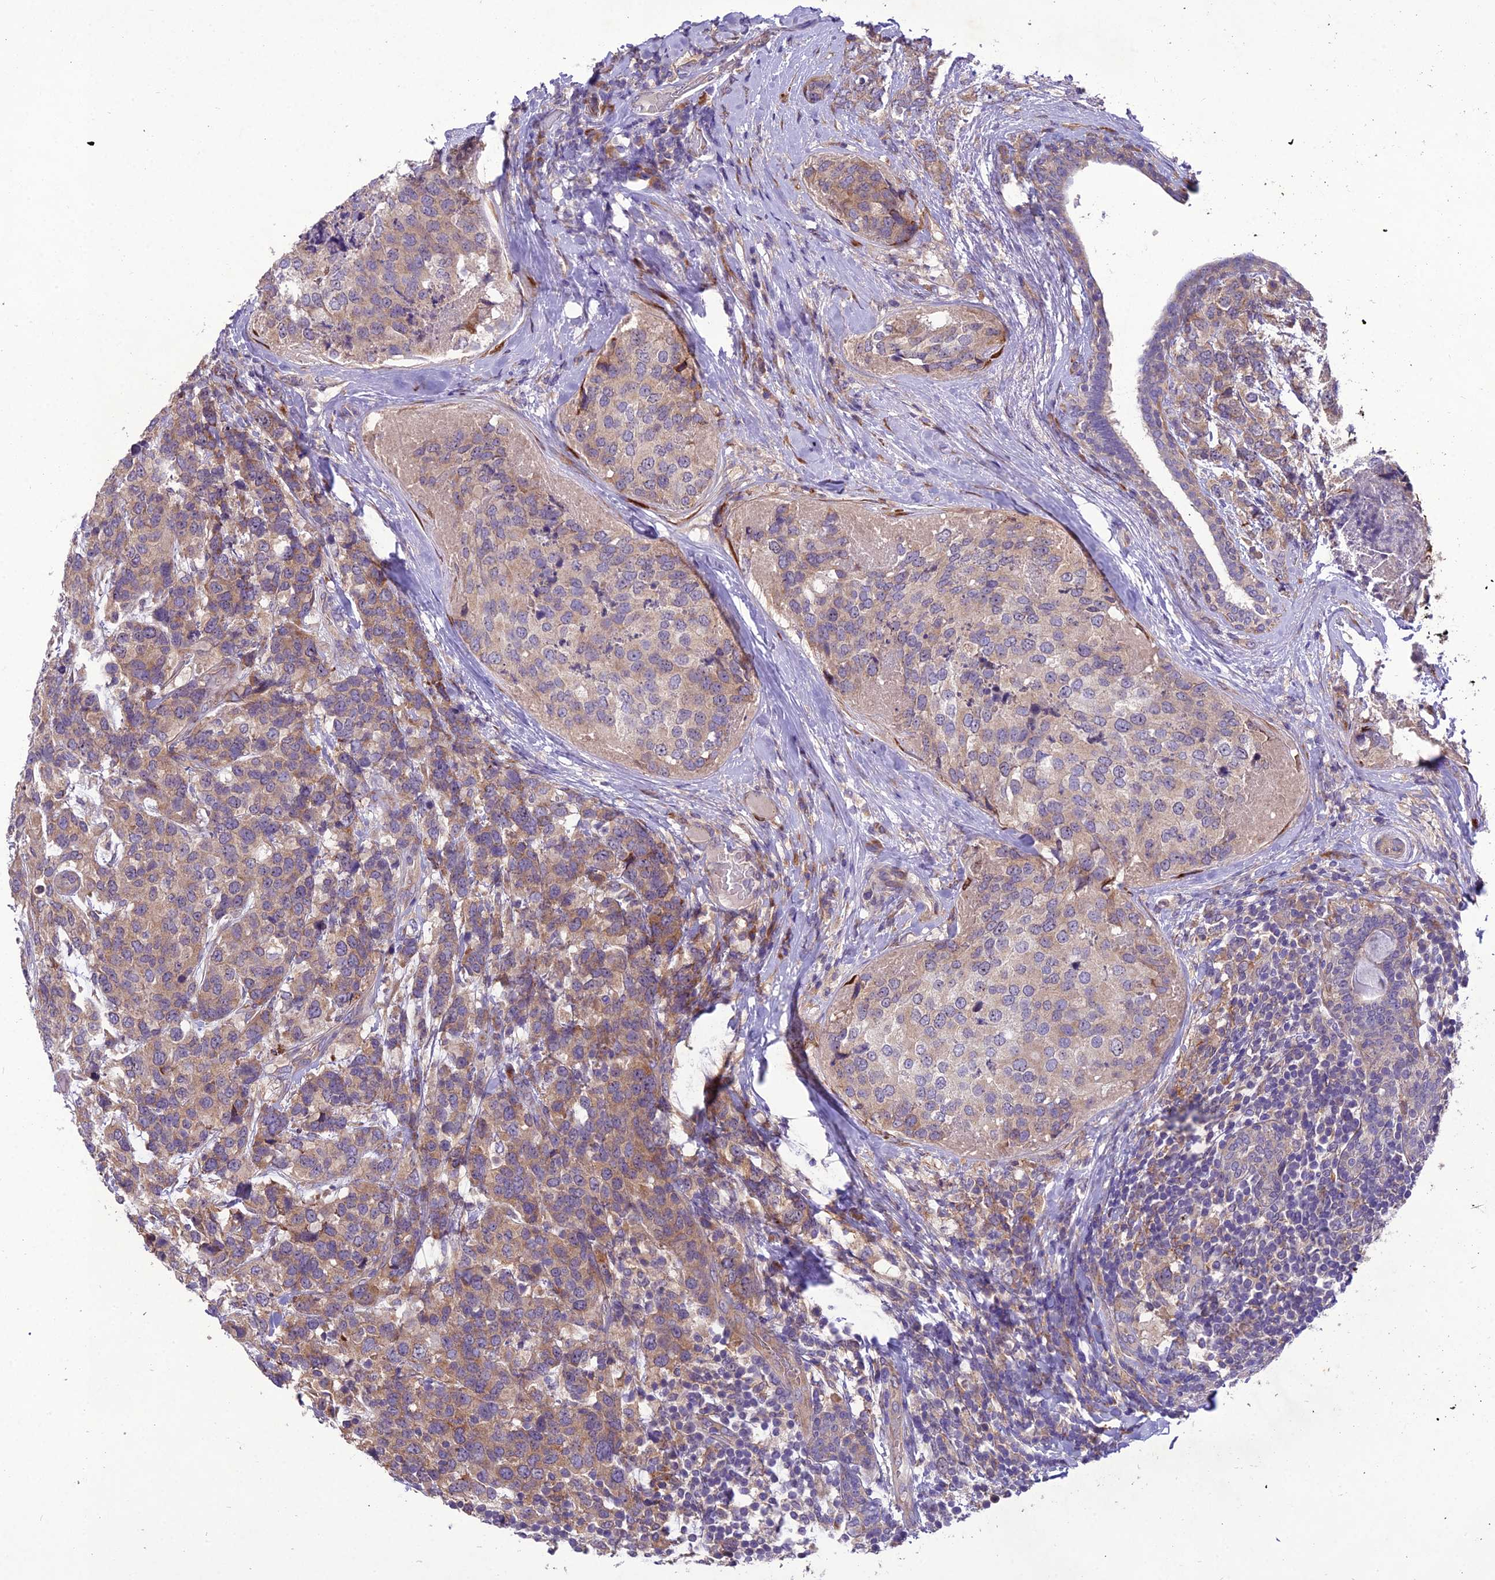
{"staining": {"intensity": "moderate", "quantity": "25%-75%", "location": "cytoplasmic/membranous"}, "tissue": "breast cancer", "cell_type": "Tumor cells", "image_type": "cancer", "snomed": [{"axis": "morphology", "description": "Lobular carcinoma"}, {"axis": "topography", "description": "Breast"}], "caption": "Breast cancer stained for a protein (brown) demonstrates moderate cytoplasmic/membranous positive positivity in approximately 25%-75% of tumor cells.", "gene": "CENPL", "patient": {"sex": "female", "age": 59}}